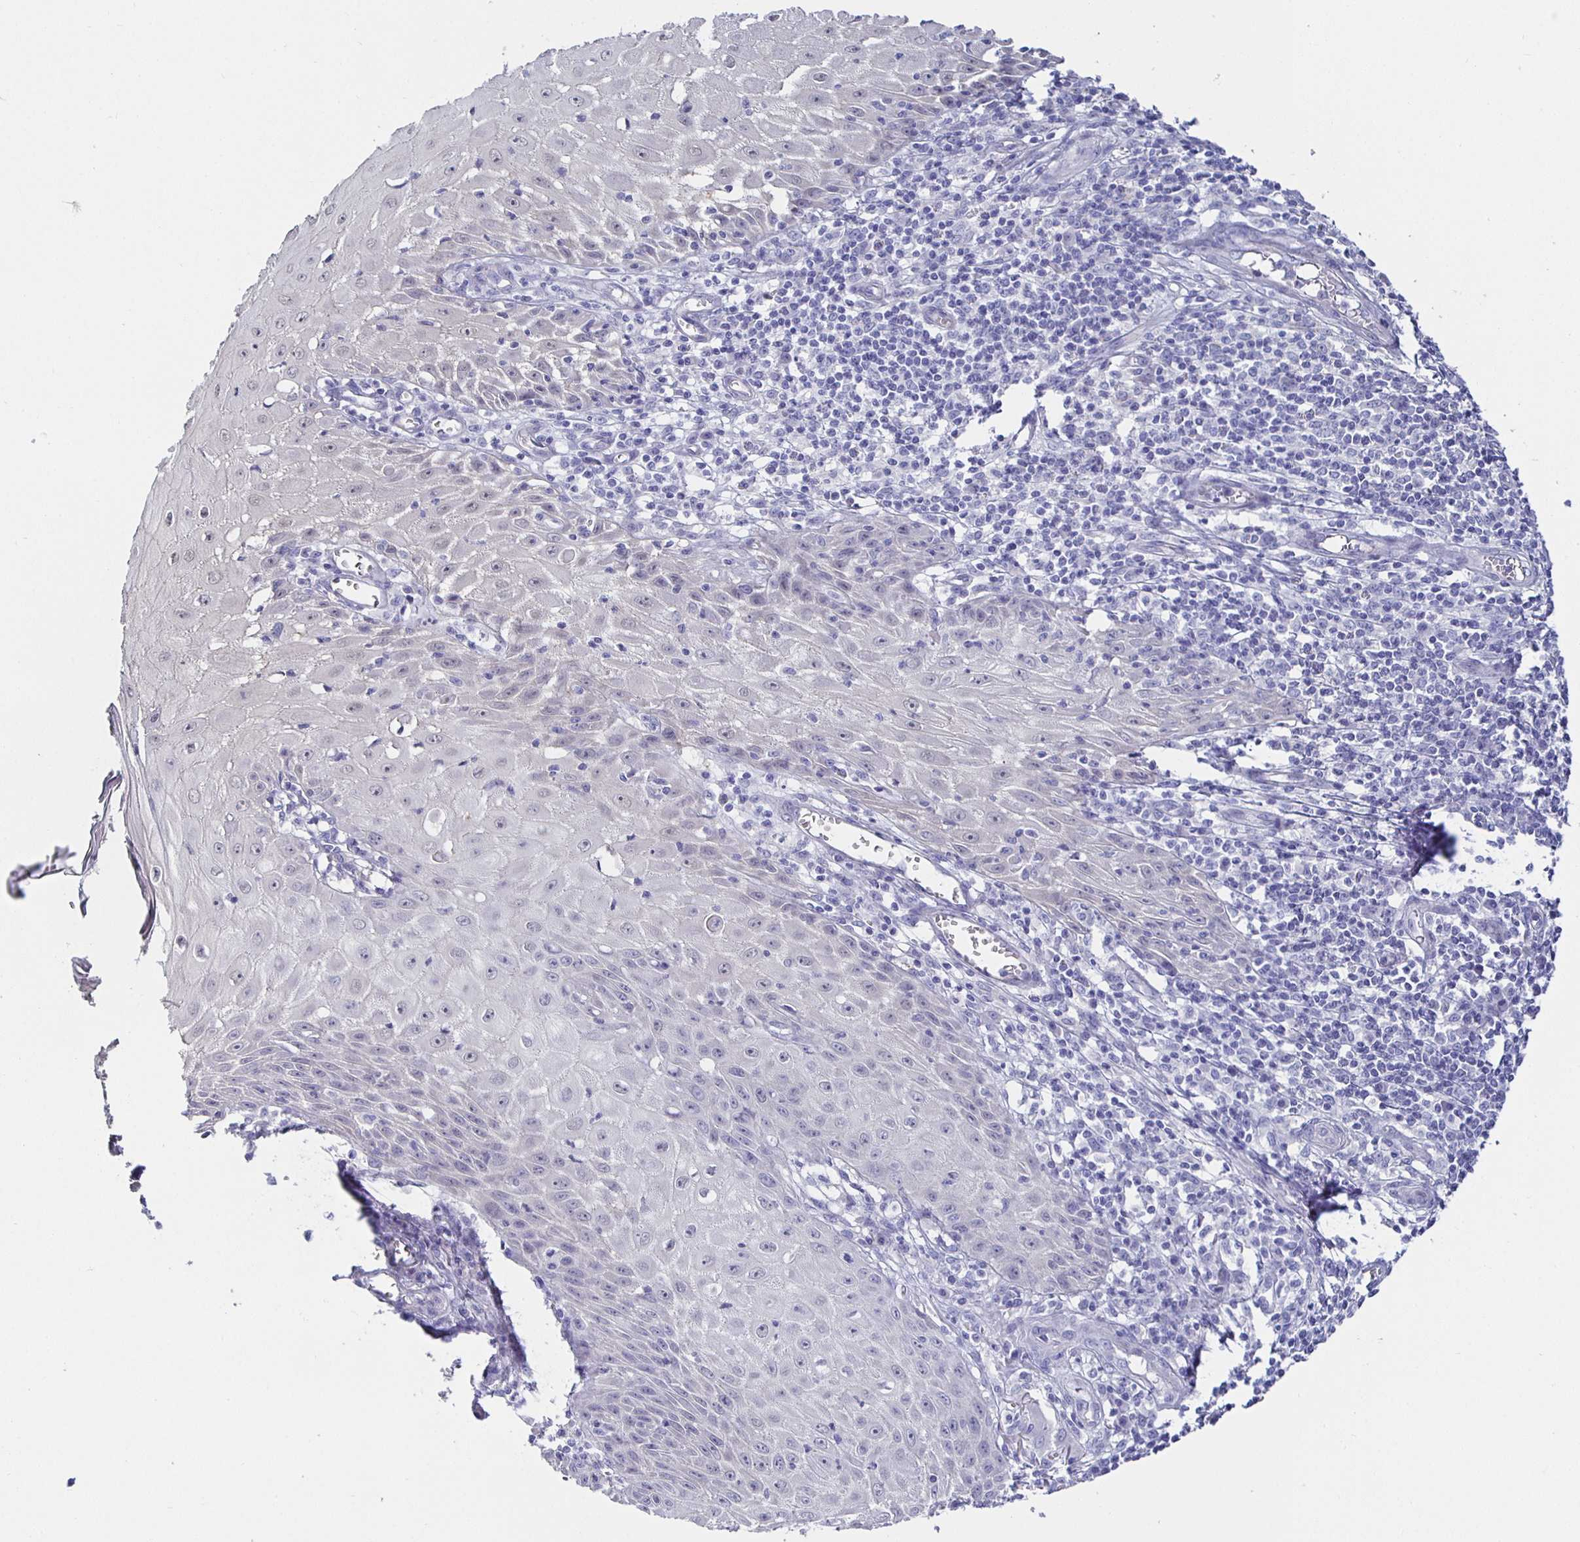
{"staining": {"intensity": "negative", "quantity": "none", "location": "none"}, "tissue": "skin cancer", "cell_type": "Tumor cells", "image_type": "cancer", "snomed": [{"axis": "morphology", "description": "Squamous cell carcinoma, NOS"}, {"axis": "topography", "description": "Skin"}], "caption": "Tumor cells are negative for brown protein staining in skin cancer (squamous cell carcinoma).", "gene": "HSPA4L", "patient": {"sex": "female", "age": 73}}